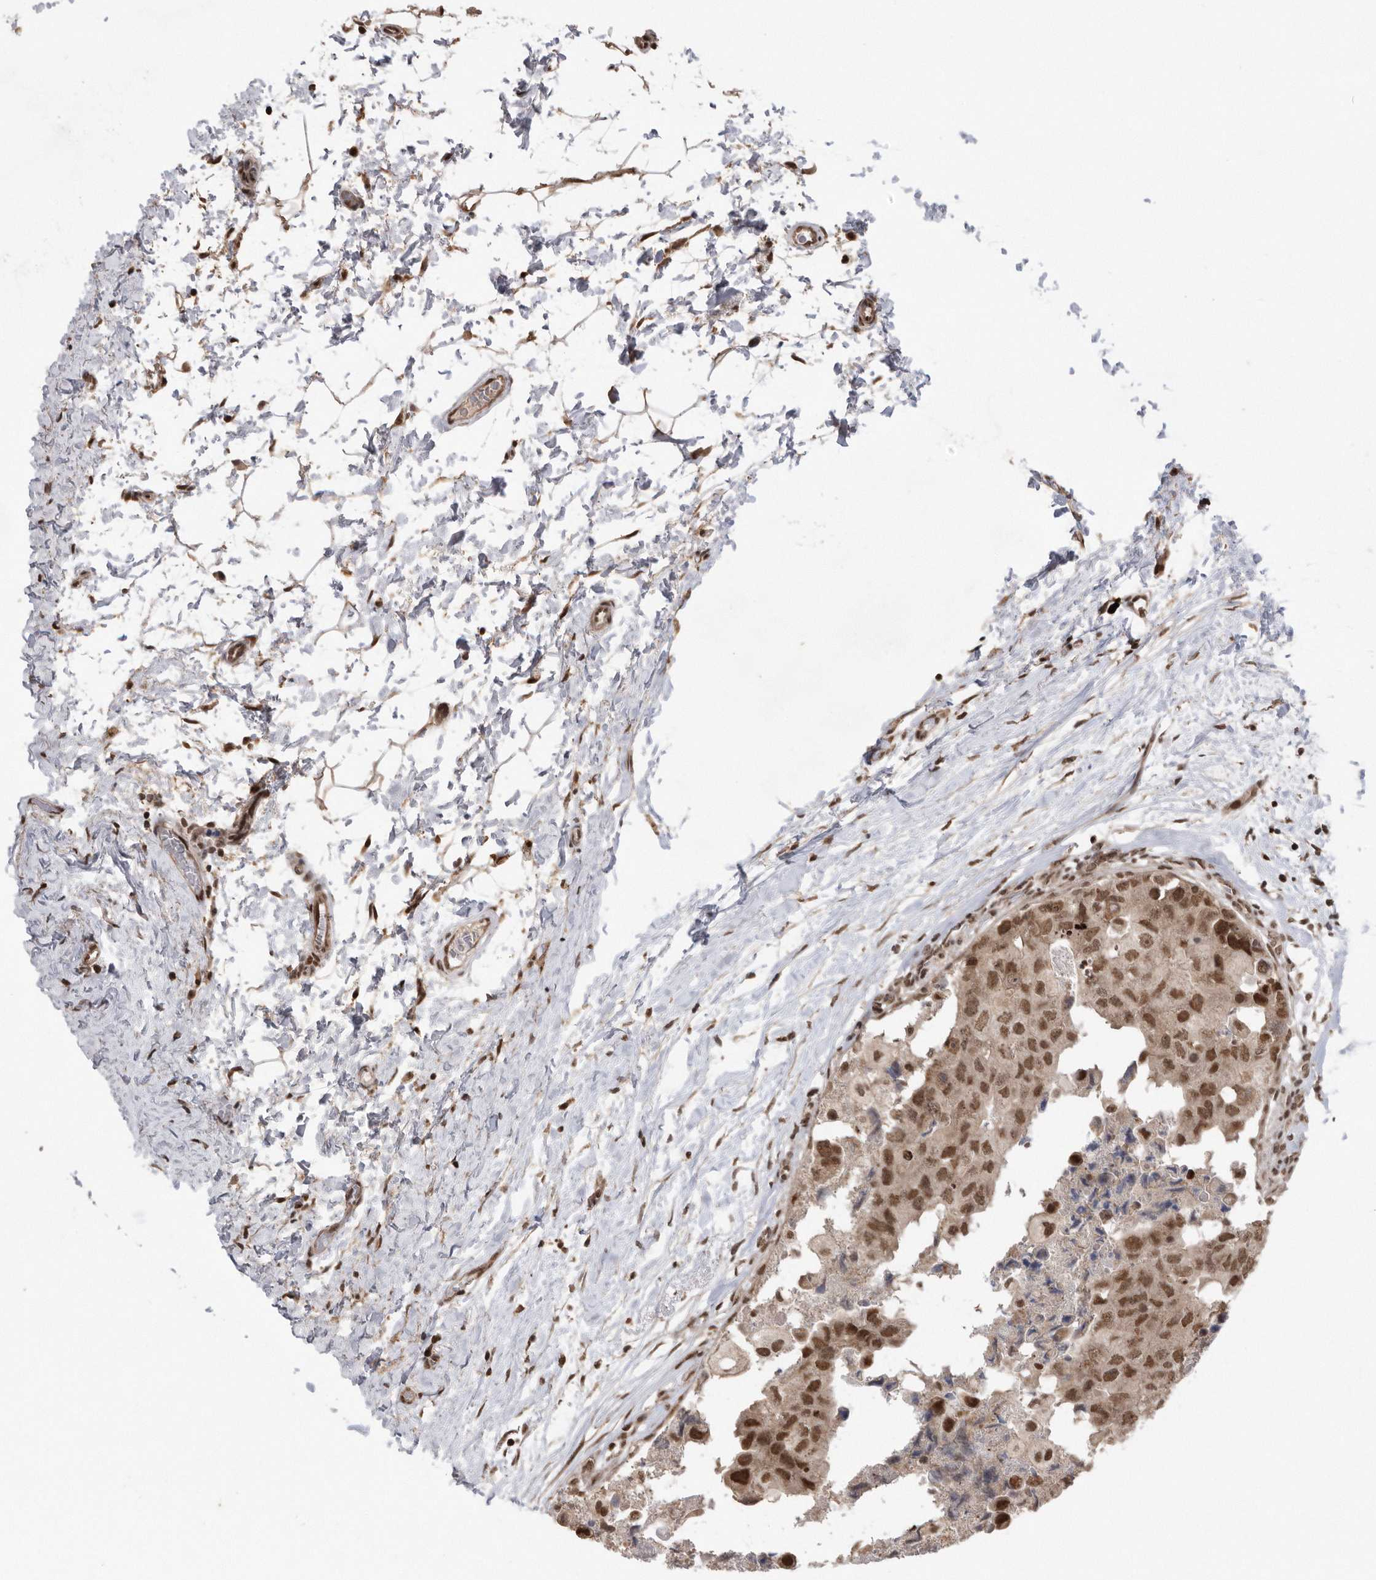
{"staining": {"intensity": "strong", "quantity": ">75%", "location": "cytoplasmic/membranous,nuclear"}, "tissue": "breast cancer", "cell_type": "Tumor cells", "image_type": "cancer", "snomed": [{"axis": "morphology", "description": "Duct carcinoma"}, {"axis": "topography", "description": "Breast"}], "caption": "The micrograph demonstrates immunohistochemical staining of breast cancer. There is strong cytoplasmic/membranous and nuclear staining is identified in about >75% of tumor cells.", "gene": "TDRD3", "patient": {"sex": "female", "age": 62}}